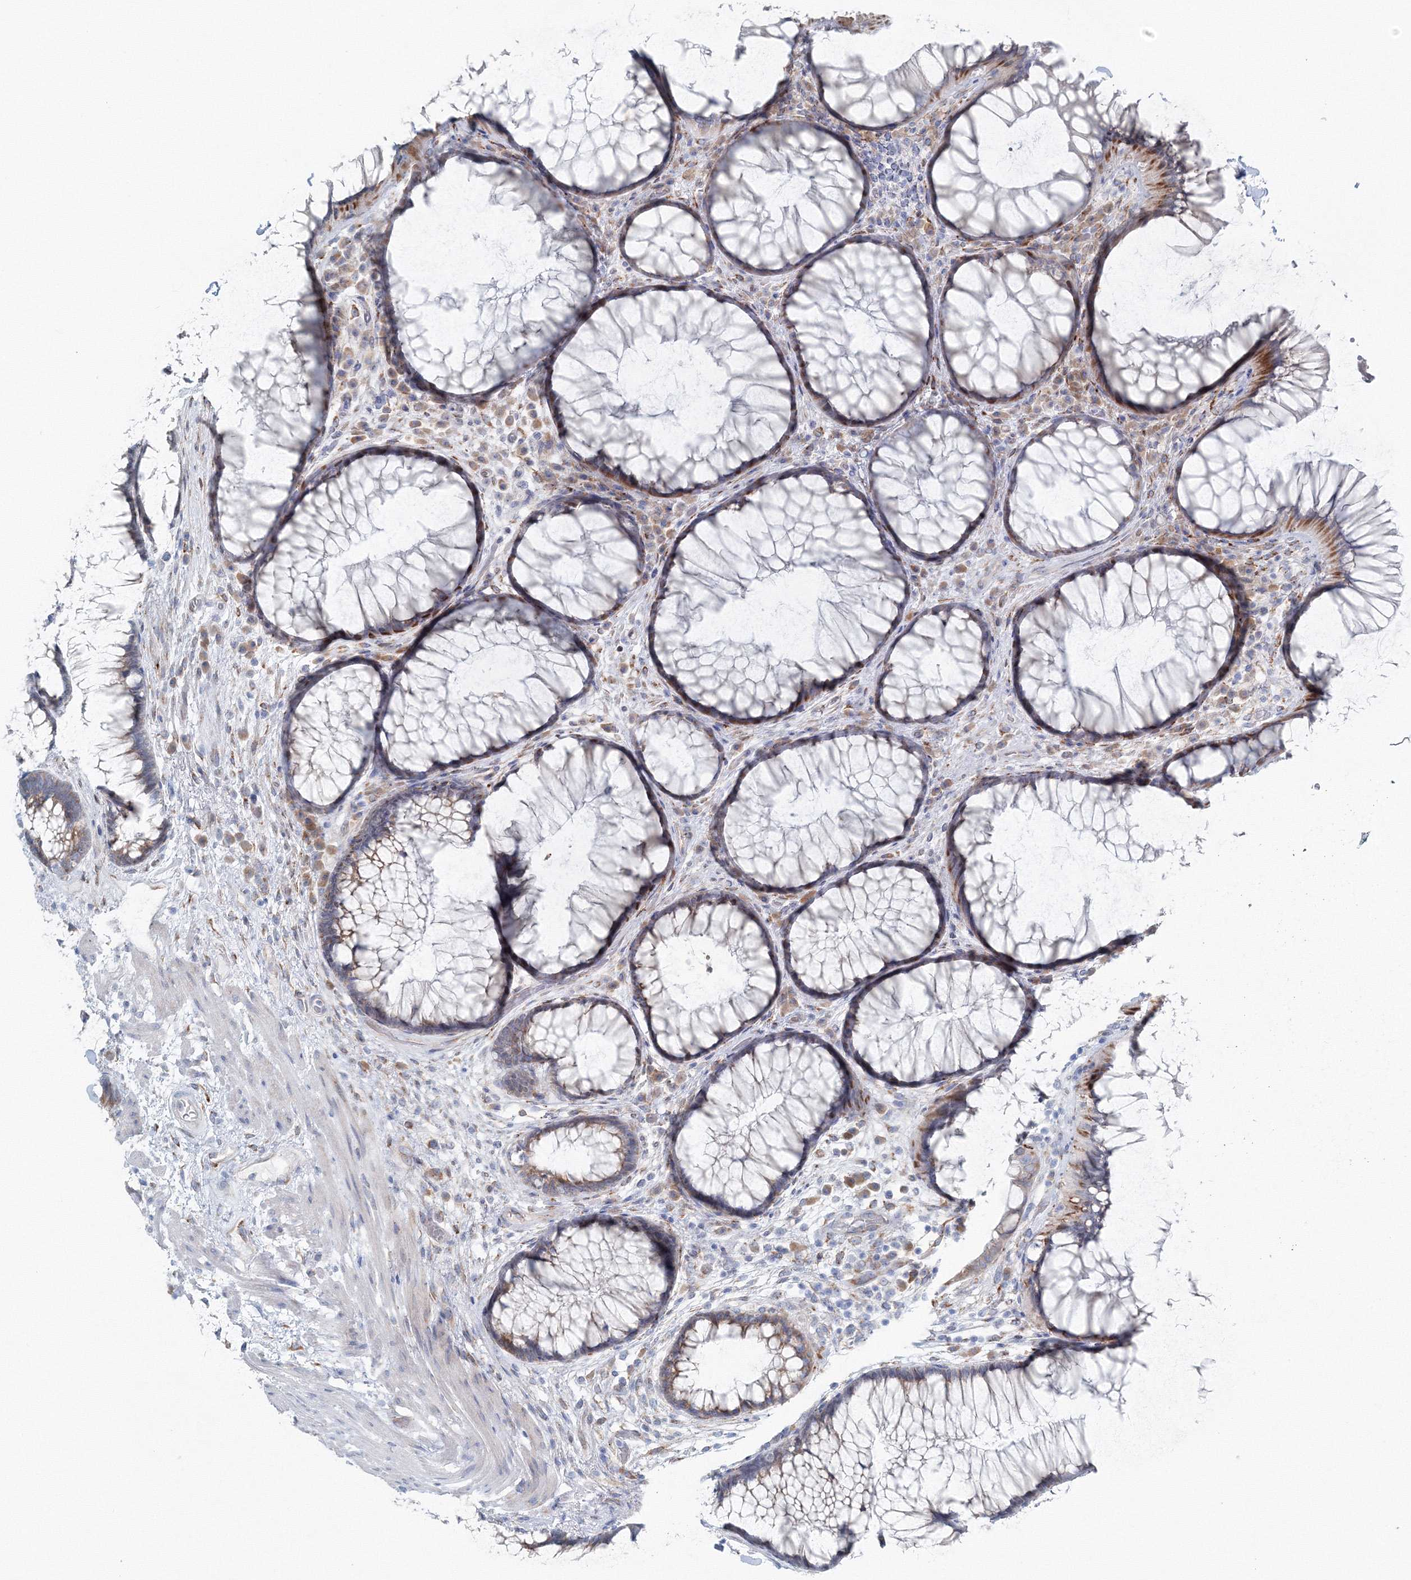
{"staining": {"intensity": "weak", "quantity": "25%-75%", "location": "cytoplasmic/membranous"}, "tissue": "rectum", "cell_type": "Glandular cells", "image_type": "normal", "snomed": [{"axis": "morphology", "description": "Normal tissue, NOS"}, {"axis": "topography", "description": "Rectum"}], "caption": "Immunohistochemical staining of unremarkable human rectum displays low levels of weak cytoplasmic/membranous expression in about 25%-75% of glandular cells. (DAB (3,3'-diaminobenzidine) IHC with brightfield microscopy, high magnification).", "gene": "ENSG00000285283", "patient": {"sex": "male", "age": 51}}